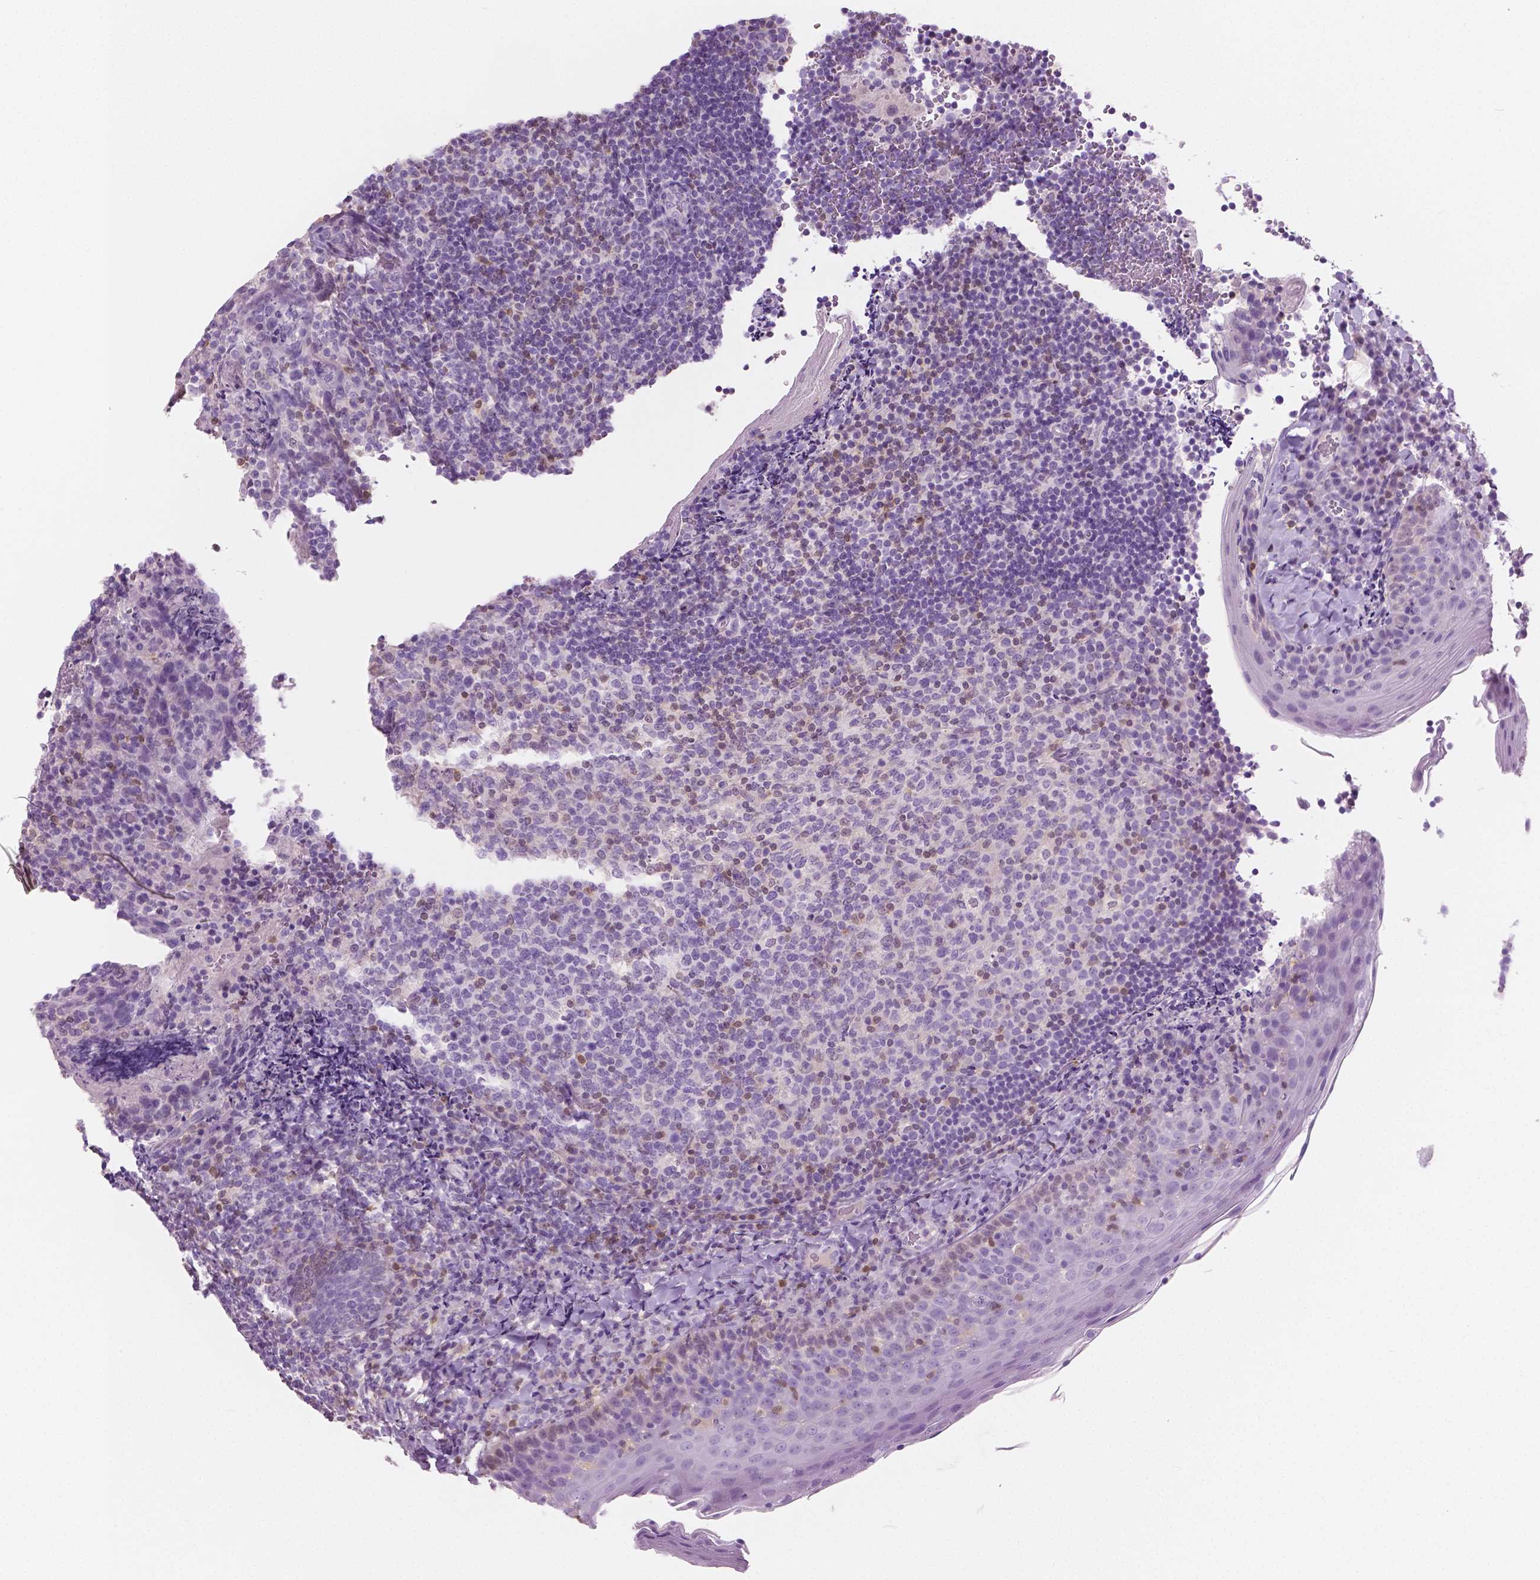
{"staining": {"intensity": "moderate", "quantity": "<25%", "location": "cytoplasmic/membranous"}, "tissue": "tonsil", "cell_type": "Germinal center cells", "image_type": "normal", "snomed": [{"axis": "morphology", "description": "Normal tissue, NOS"}, {"axis": "topography", "description": "Tonsil"}], "caption": "Brown immunohistochemical staining in benign tonsil exhibits moderate cytoplasmic/membranous positivity in approximately <25% of germinal center cells. The staining was performed using DAB to visualize the protein expression in brown, while the nuclei were stained in blue with hematoxylin (Magnification: 20x).", "gene": "GALM", "patient": {"sex": "female", "age": 10}}